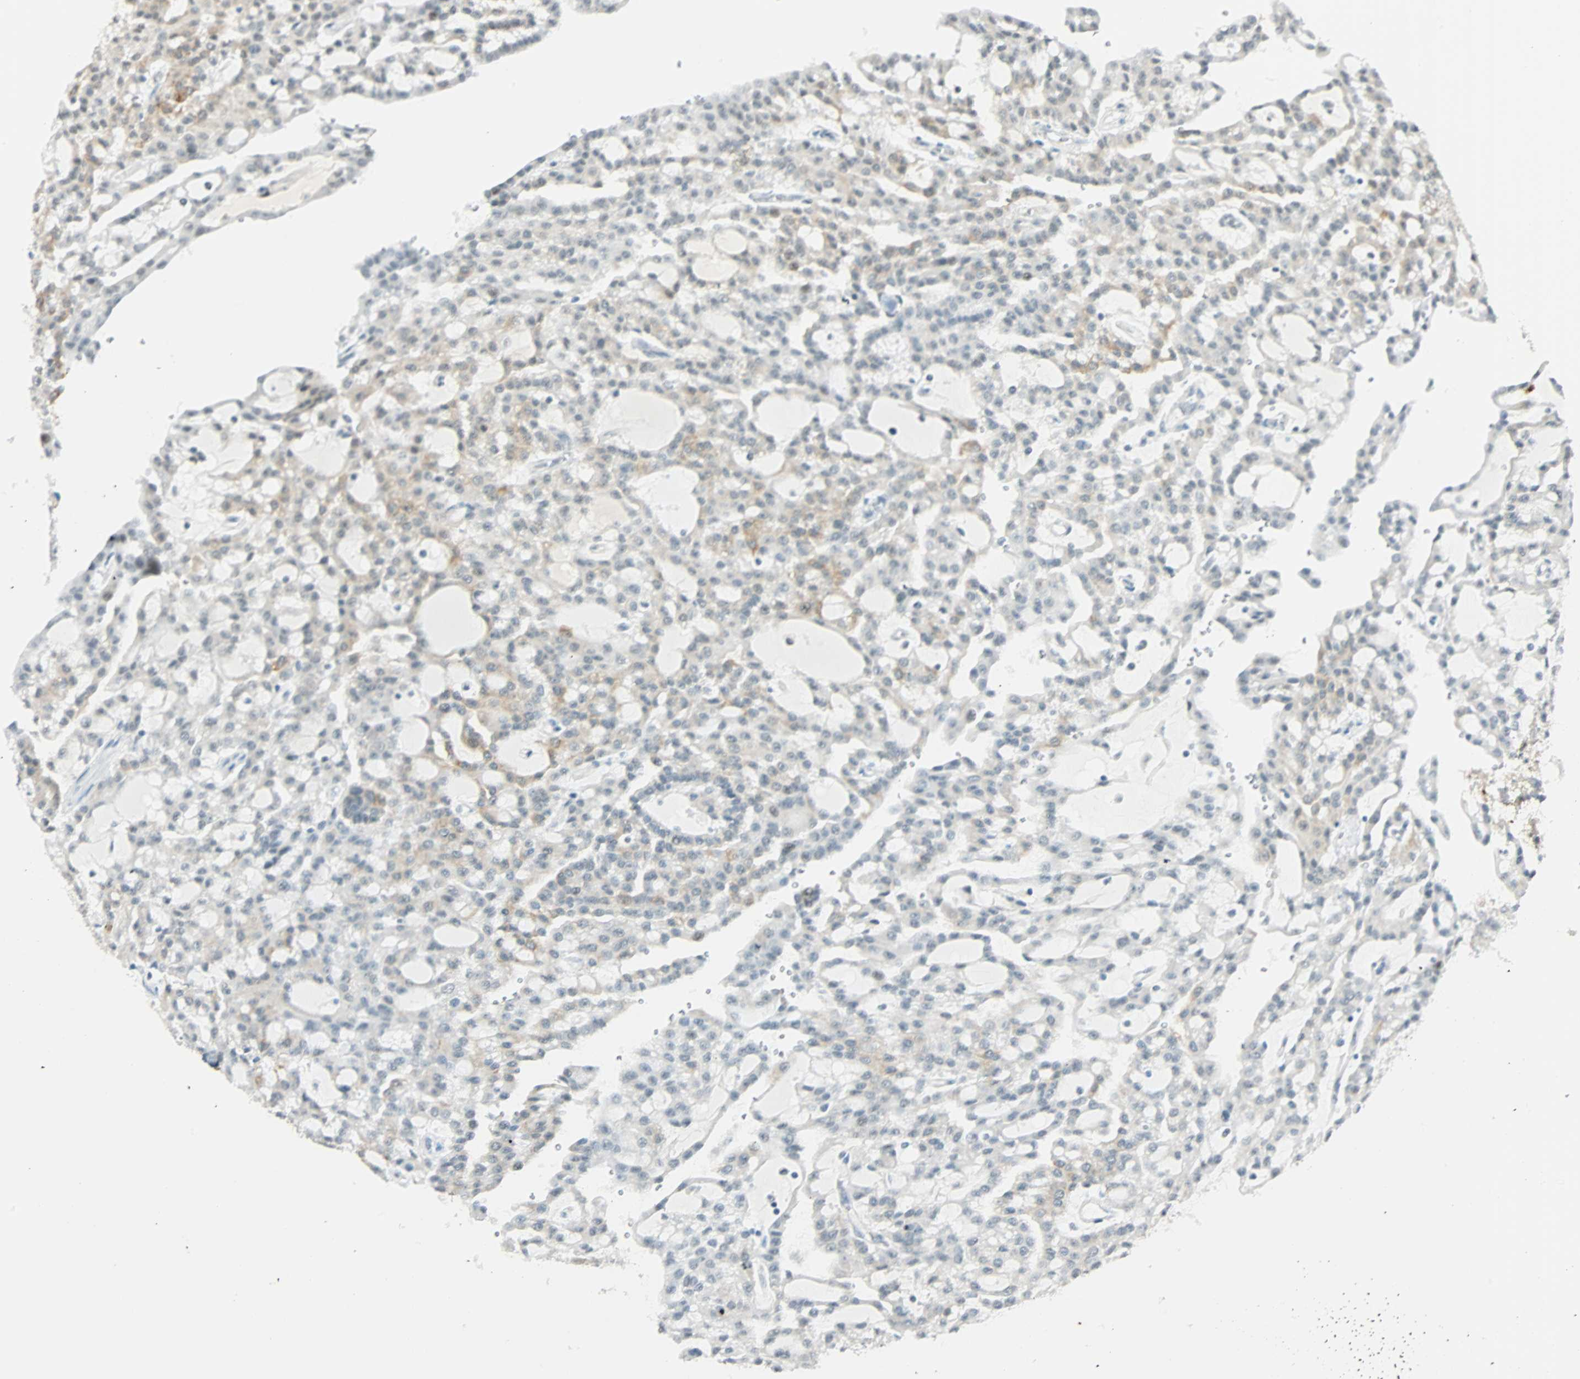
{"staining": {"intensity": "moderate", "quantity": "<25%", "location": "cytoplasmic/membranous,nuclear"}, "tissue": "renal cancer", "cell_type": "Tumor cells", "image_type": "cancer", "snomed": [{"axis": "morphology", "description": "Adenocarcinoma, NOS"}, {"axis": "topography", "description": "Kidney"}], "caption": "Adenocarcinoma (renal) stained with a protein marker exhibits moderate staining in tumor cells.", "gene": "NELFE", "patient": {"sex": "male", "age": 63}}